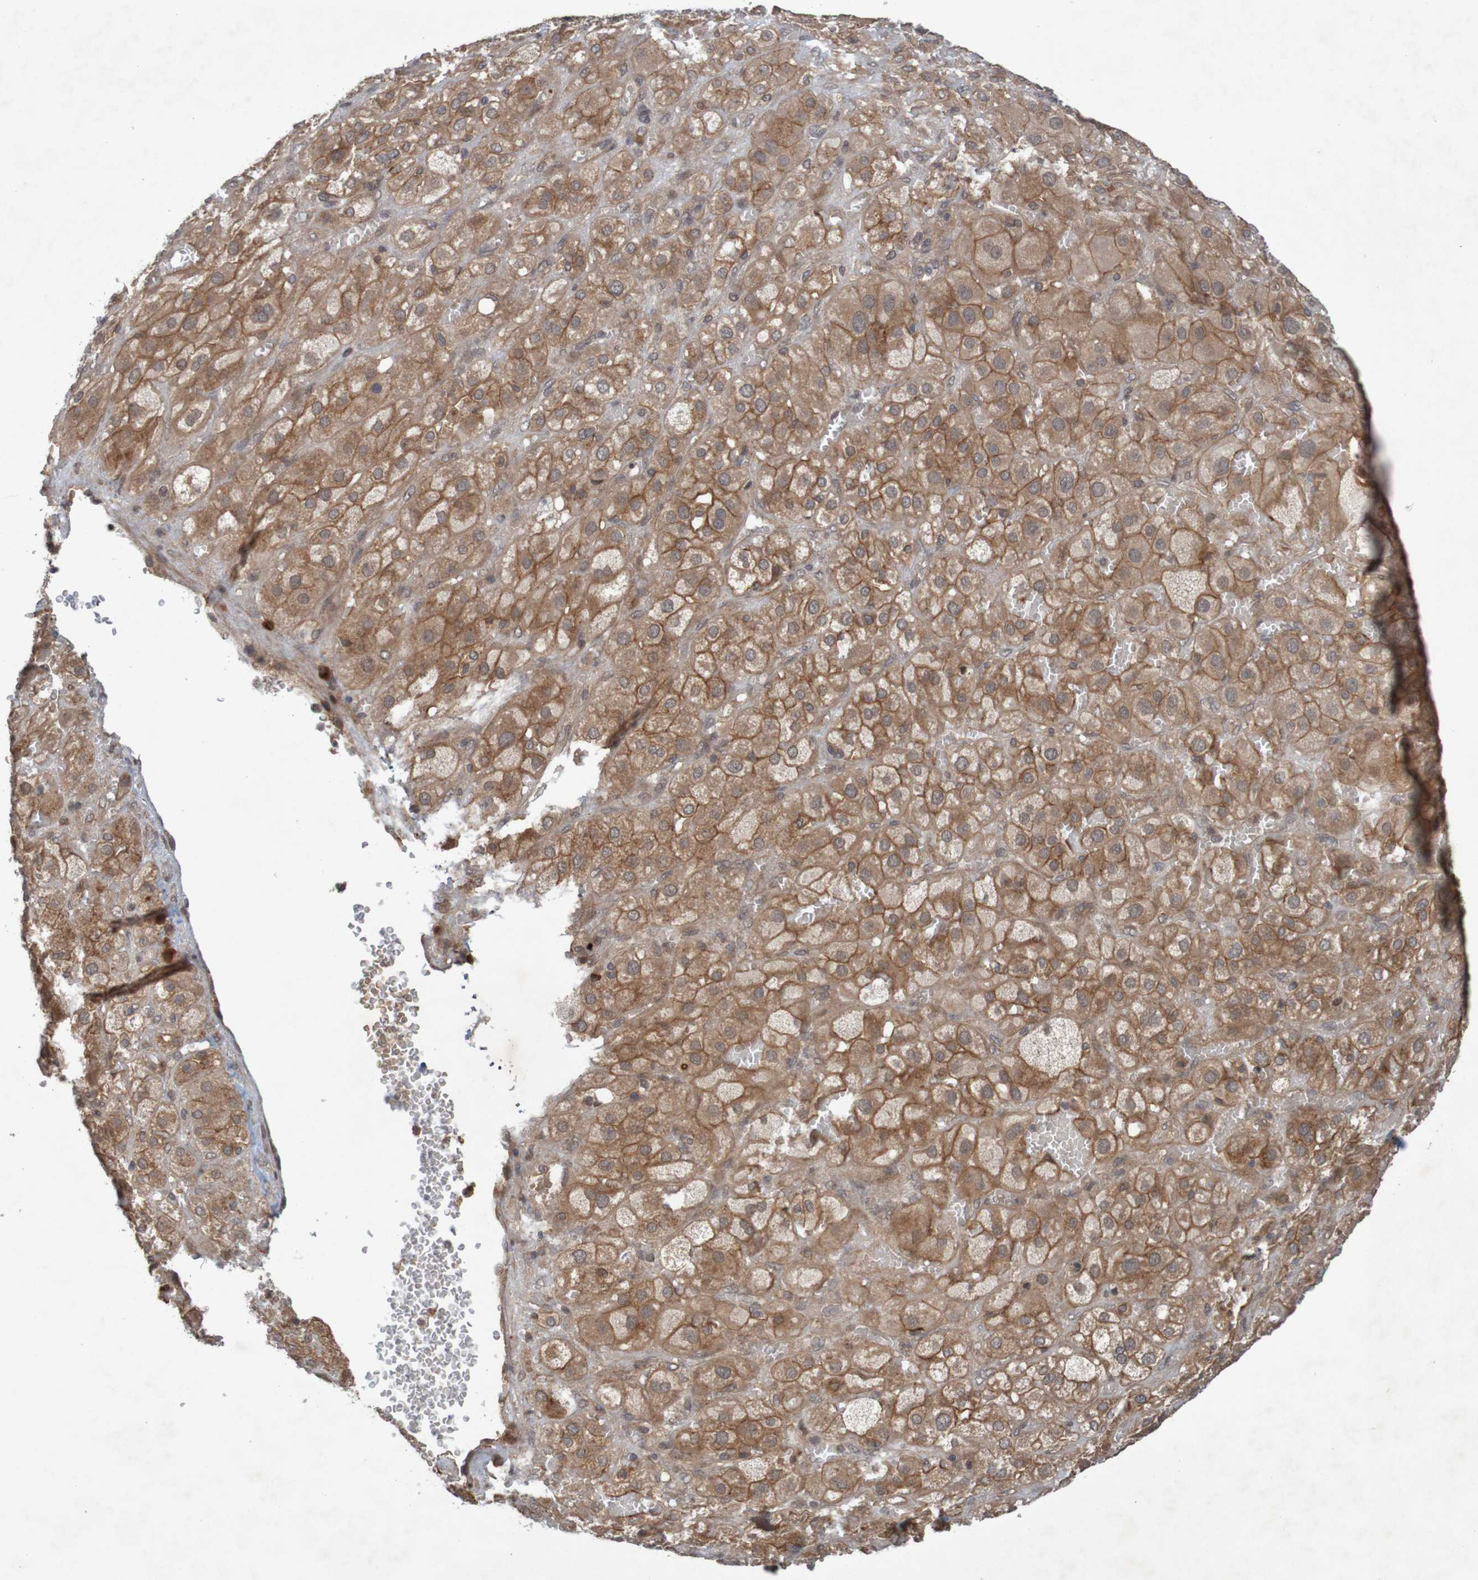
{"staining": {"intensity": "moderate", "quantity": ">75%", "location": "cytoplasmic/membranous"}, "tissue": "adrenal gland", "cell_type": "Glandular cells", "image_type": "normal", "snomed": [{"axis": "morphology", "description": "Normal tissue, NOS"}, {"axis": "topography", "description": "Adrenal gland"}], "caption": "This image reveals unremarkable adrenal gland stained with IHC to label a protein in brown. The cytoplasmic/membranous of glandular cells show moderate positivity for the protein. Nuclei are counter-stained blue.", "gene": "ARHGEF11", "patient": {"sex": "female", "age": 47}}